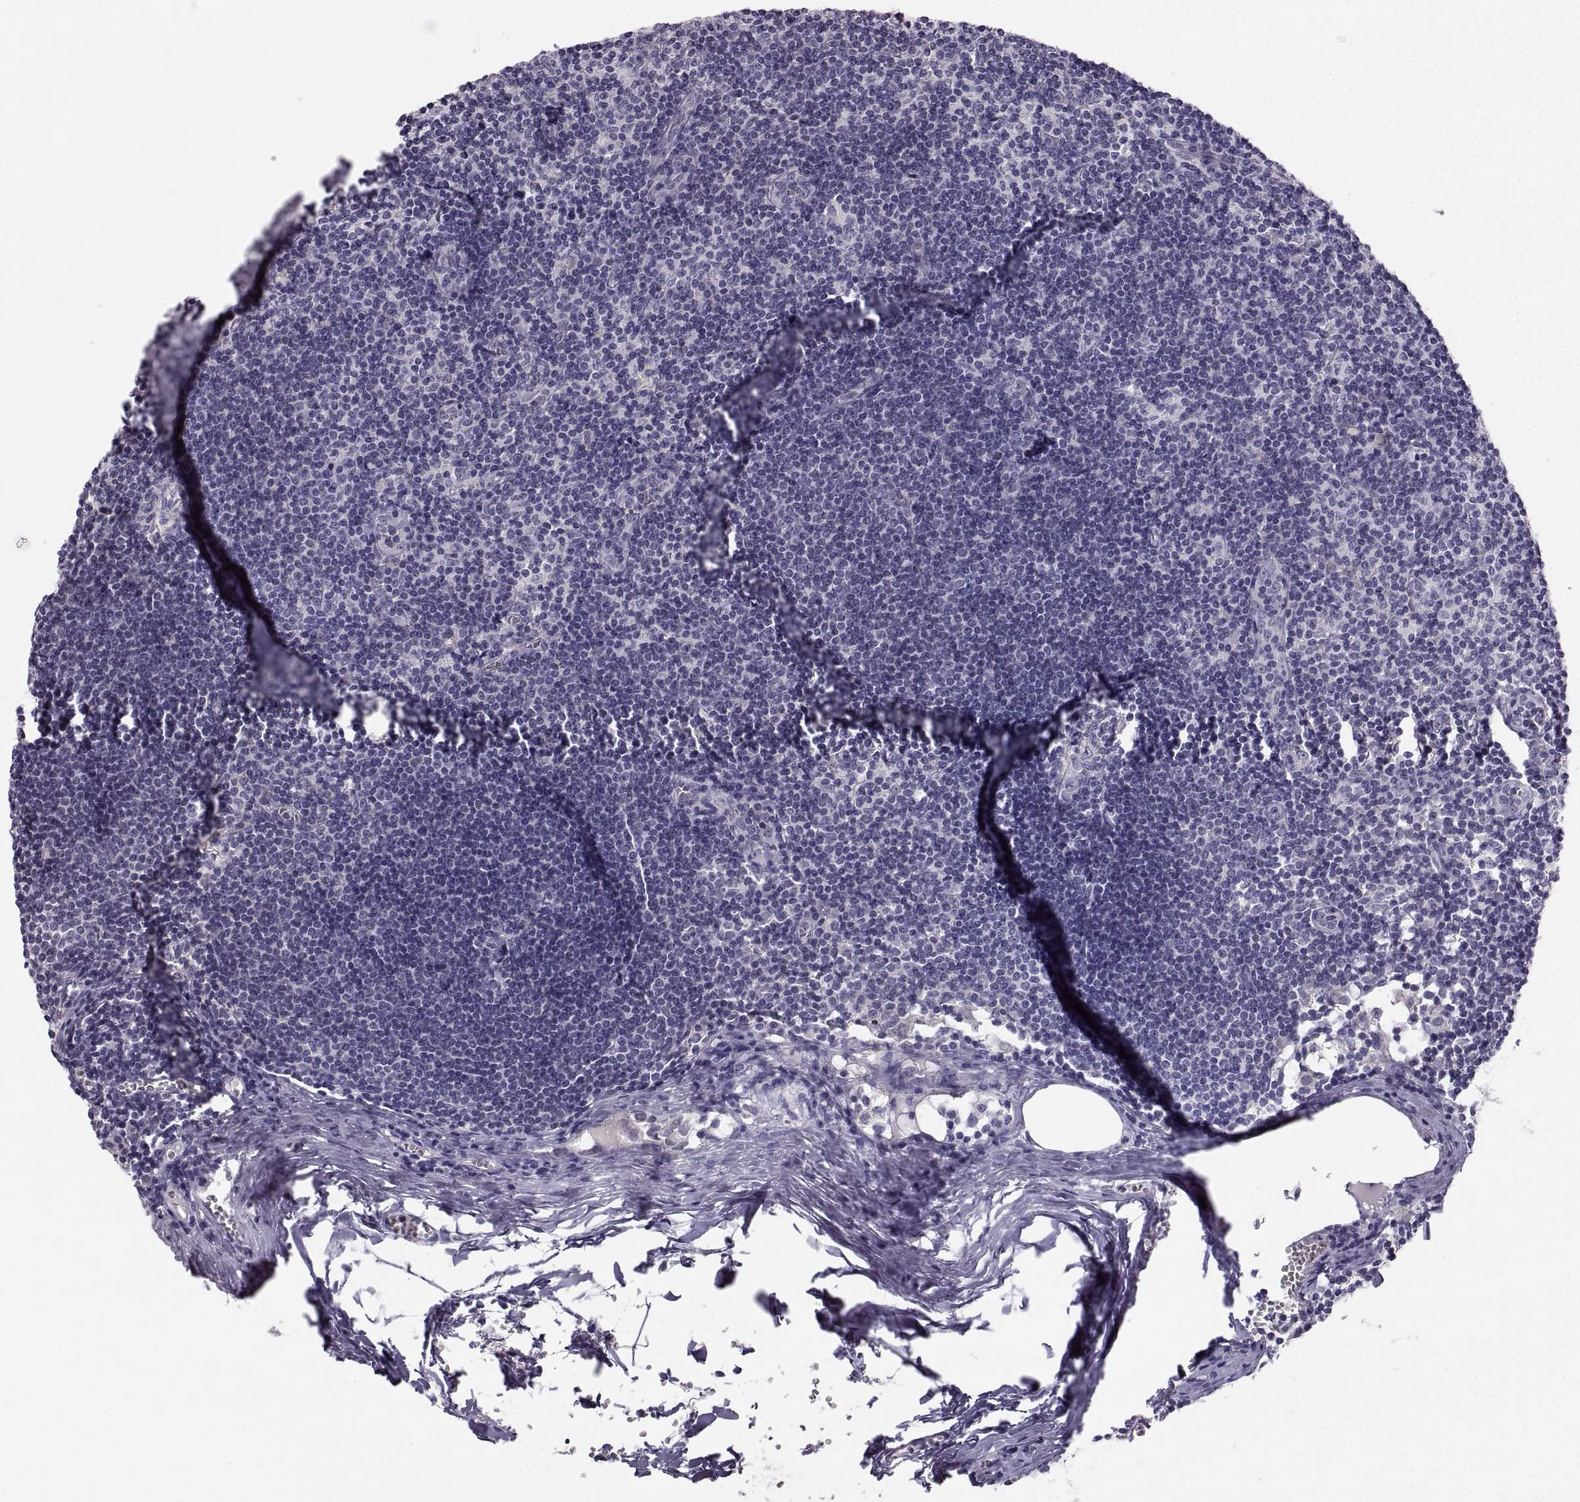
{"staining": {"intensity": "negative", "quantity": "none", "location": "none"}, "tissue": "lymph node", "cell_type": "Germinal center cells", "image_type": "normal", "snomed": [{"axis": "morphology", "description": "Normal tissue, NOS"}, {"axis": "topography", "description": "Lymph node"}], "caption": "Immunohistochemical staining of benign human lymph node demonstrates no significant expression in germinal center cells.", "gene": "ZNF185", "patient": {"sex": "male", "age": 59}}